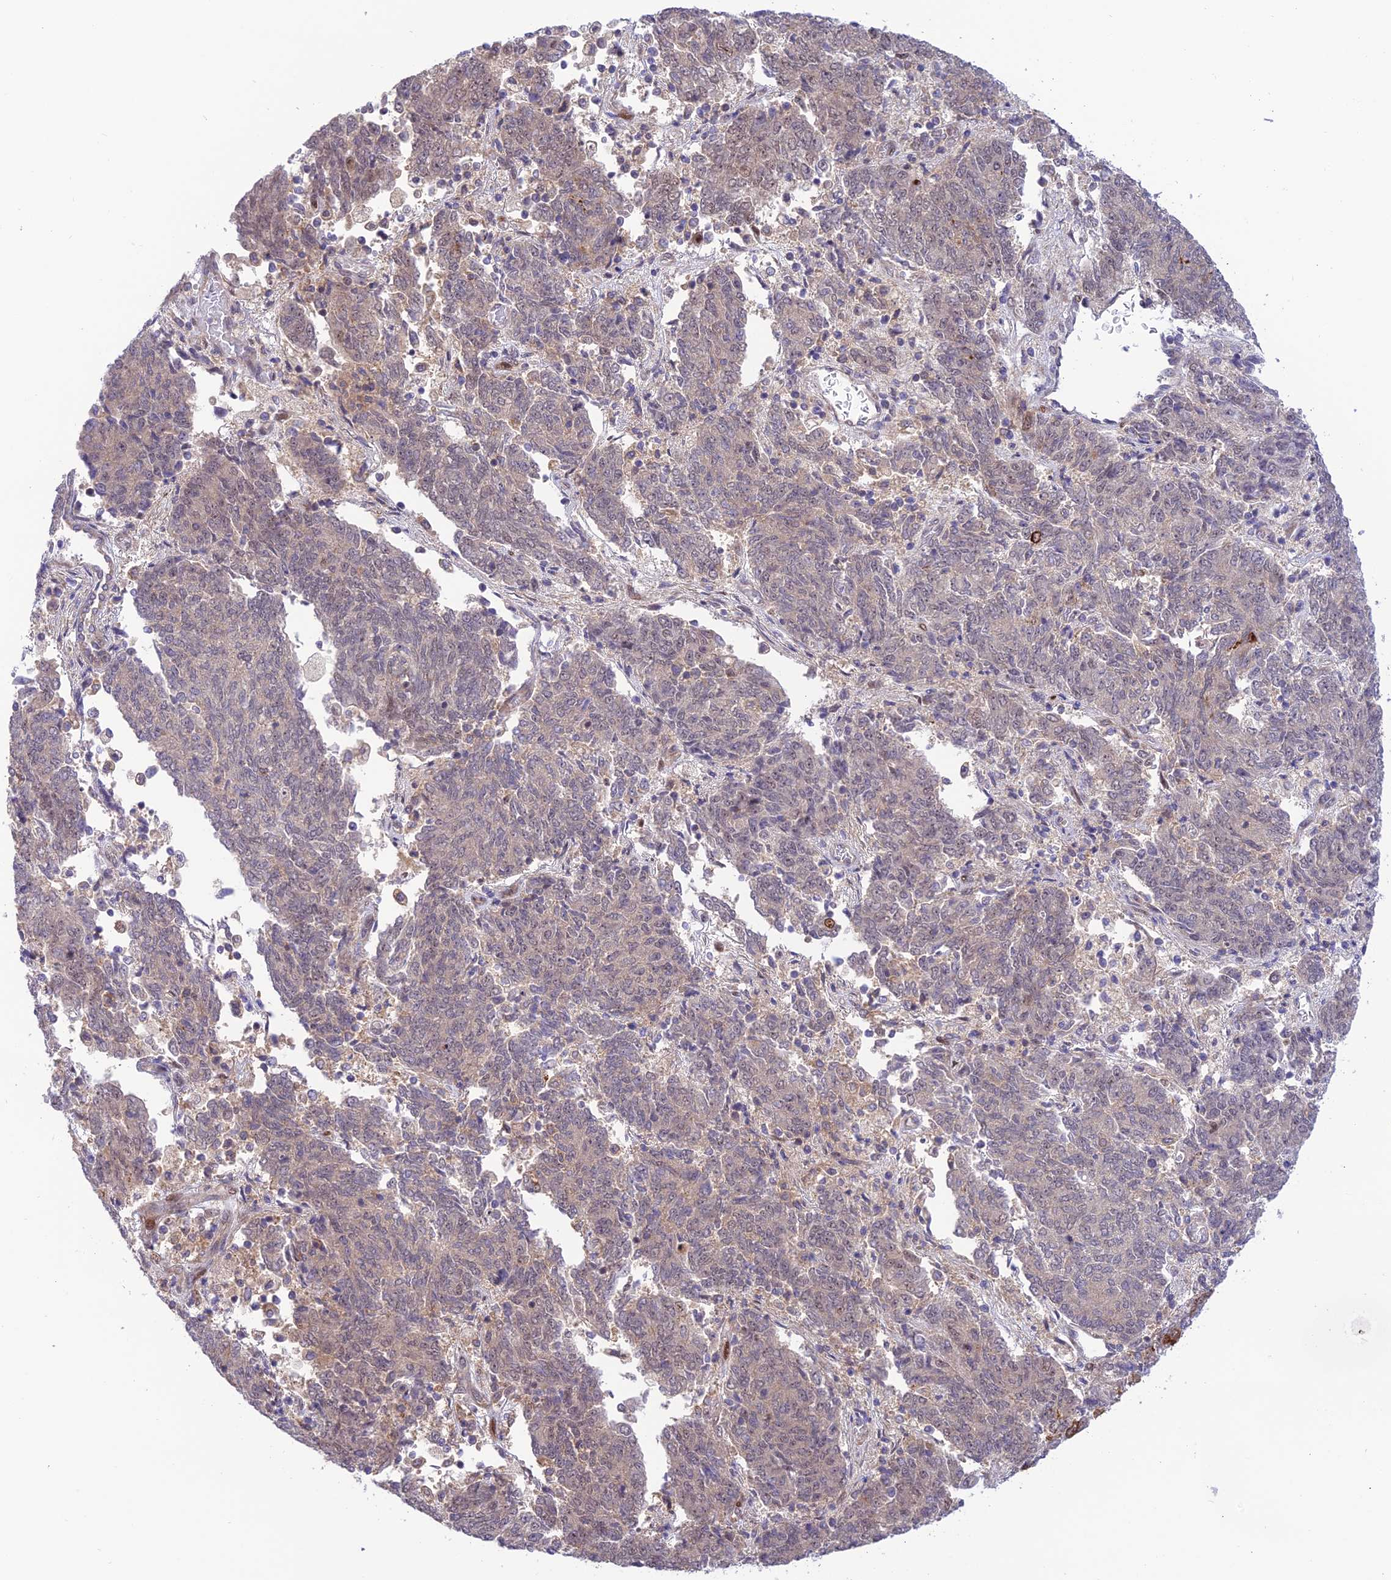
{"staining": {"intensity": "moderate", "quantity": "<25%", "location": "nuclear"}, "tissue": "endometrial cancer", "cell_type": "Tumor cells", "image_type": "cancer", "snomed": [{"axis": "morphology", "description": "Adenocarcinoma, NOS"}, {"axis": "topography", "description": "Endometrium"}], "caption": "Immunohistochemical staining of human endometrial cancer (adenocarcinoma) exhibits low levels of moderate nuclear protein positivity in about <25% of tumor cells.", "gene": "ZNF584", "patient": {"sex": "female", "age": 80}}